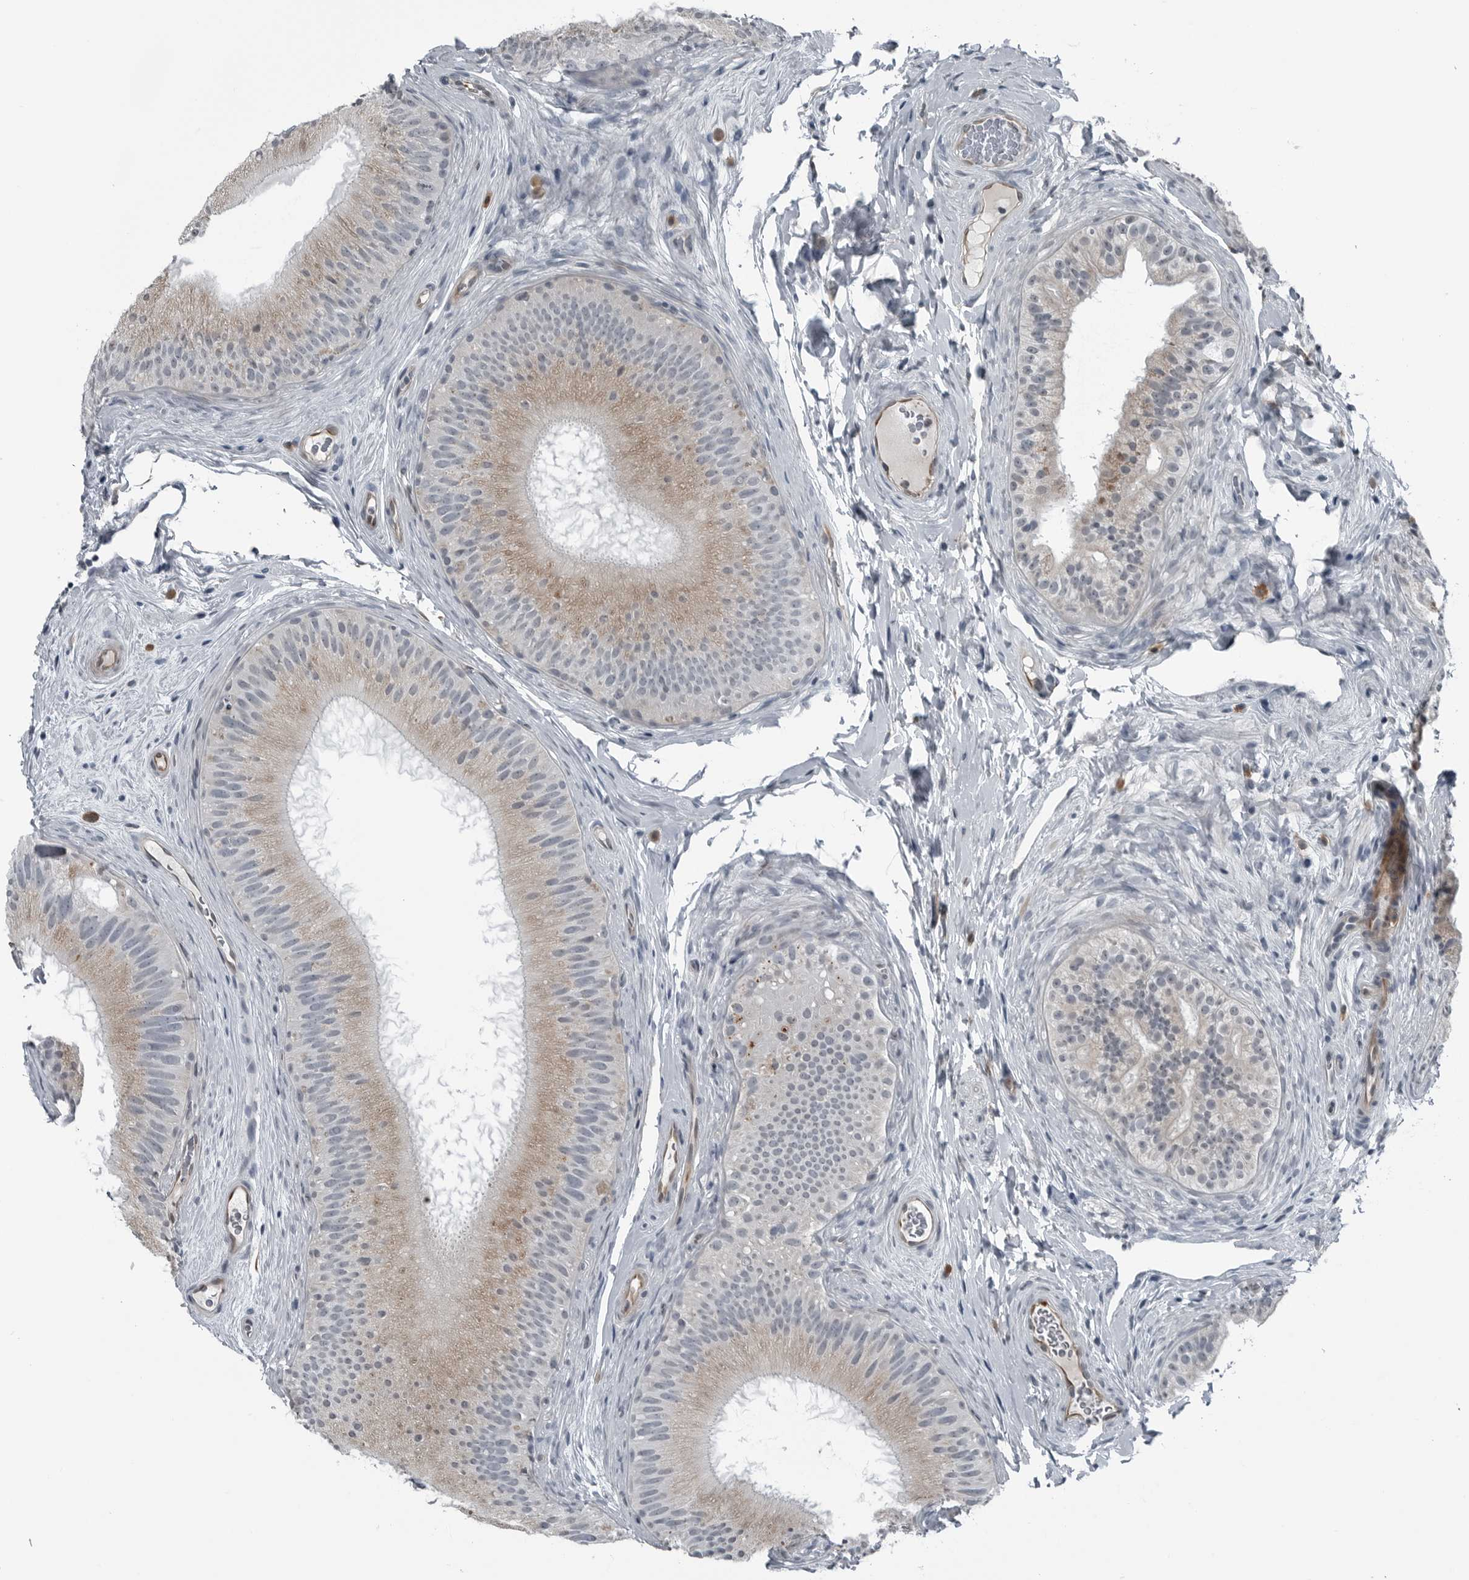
{"staining": {"intensity": "strong", "quantity": "25%-75%", "location": "cytoplasmic/membranous"}, "tissue": "epididymis", "cell_type": "Glandular cells", "image_type": "normal", "snomed": [{"axis": "morphology", "description": "Normal tissue, NOS"}, {"axis": "topography", "description": "Epididymis"}], "caption": "Strong cytoplasmic/membranous positivity for a protein is seen in approximately 25%-75% of glandular cells of normal epididymis using immunohistochemistry.", "gene": "GAK", "patient": {"sex": "male", "age": 45}}